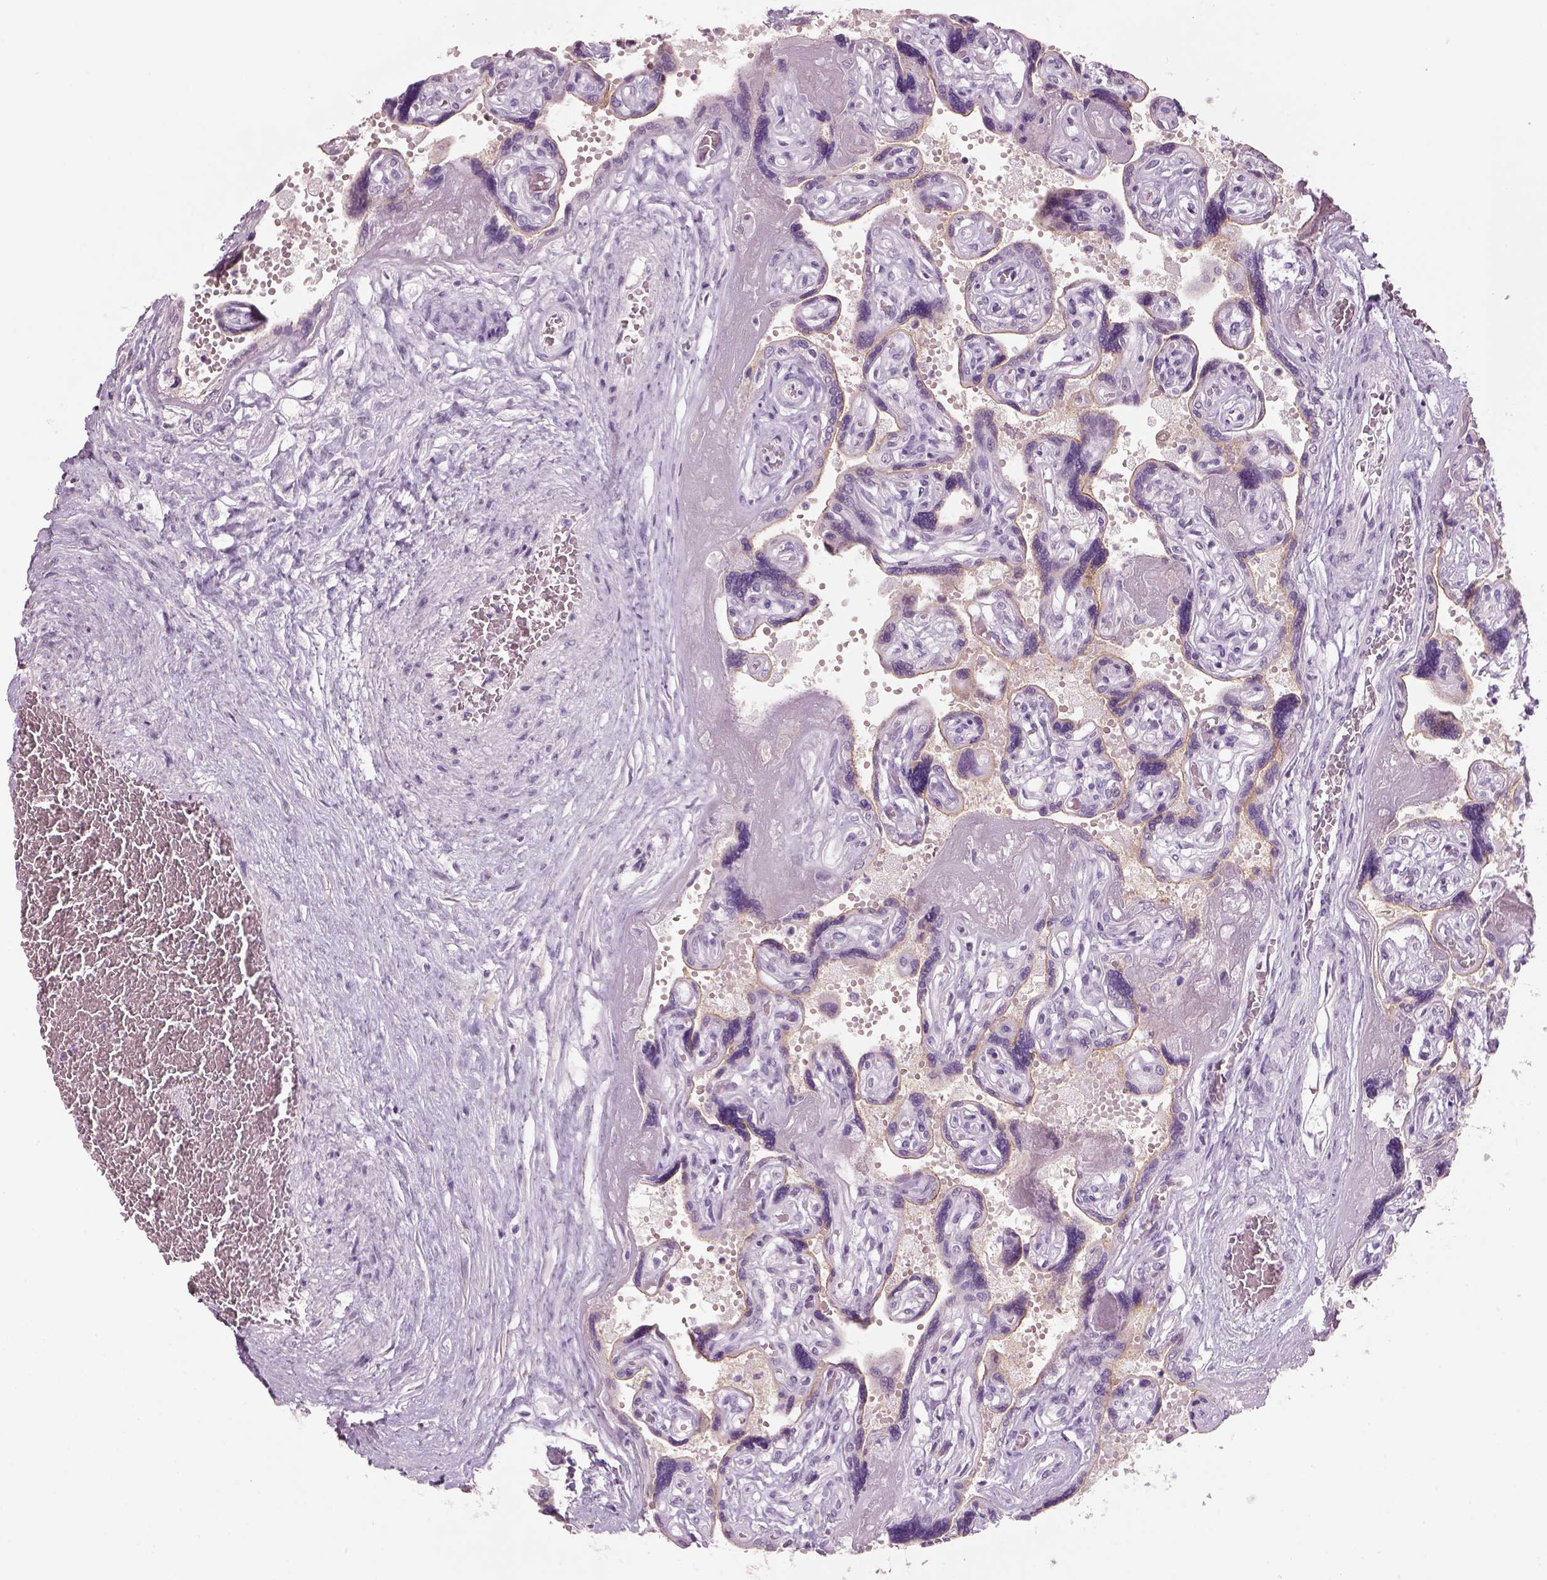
{"staining": {"intensity": "negative", "quantity": "none", "location": "none"}, "tissue": "placenta", "cell_type": "Decidual cells", "image_type": "normal", "snomed": [{"axis": "morphology", "description": "Normal tissue, NOS"}, {"axis": "topography", "description": "Placenta"}], "caption": "IHC micrograph of normal placenta: human placenta stained with DAB (3,3'-diaminobenzidine) demonstrates no significant protein expression in decidual cells. (Immunohistochemistry (ihc), brightfield microscopy, high magnification).", "gene": "SLC6A2", "patient": {"sex": "female", "age": 32}}